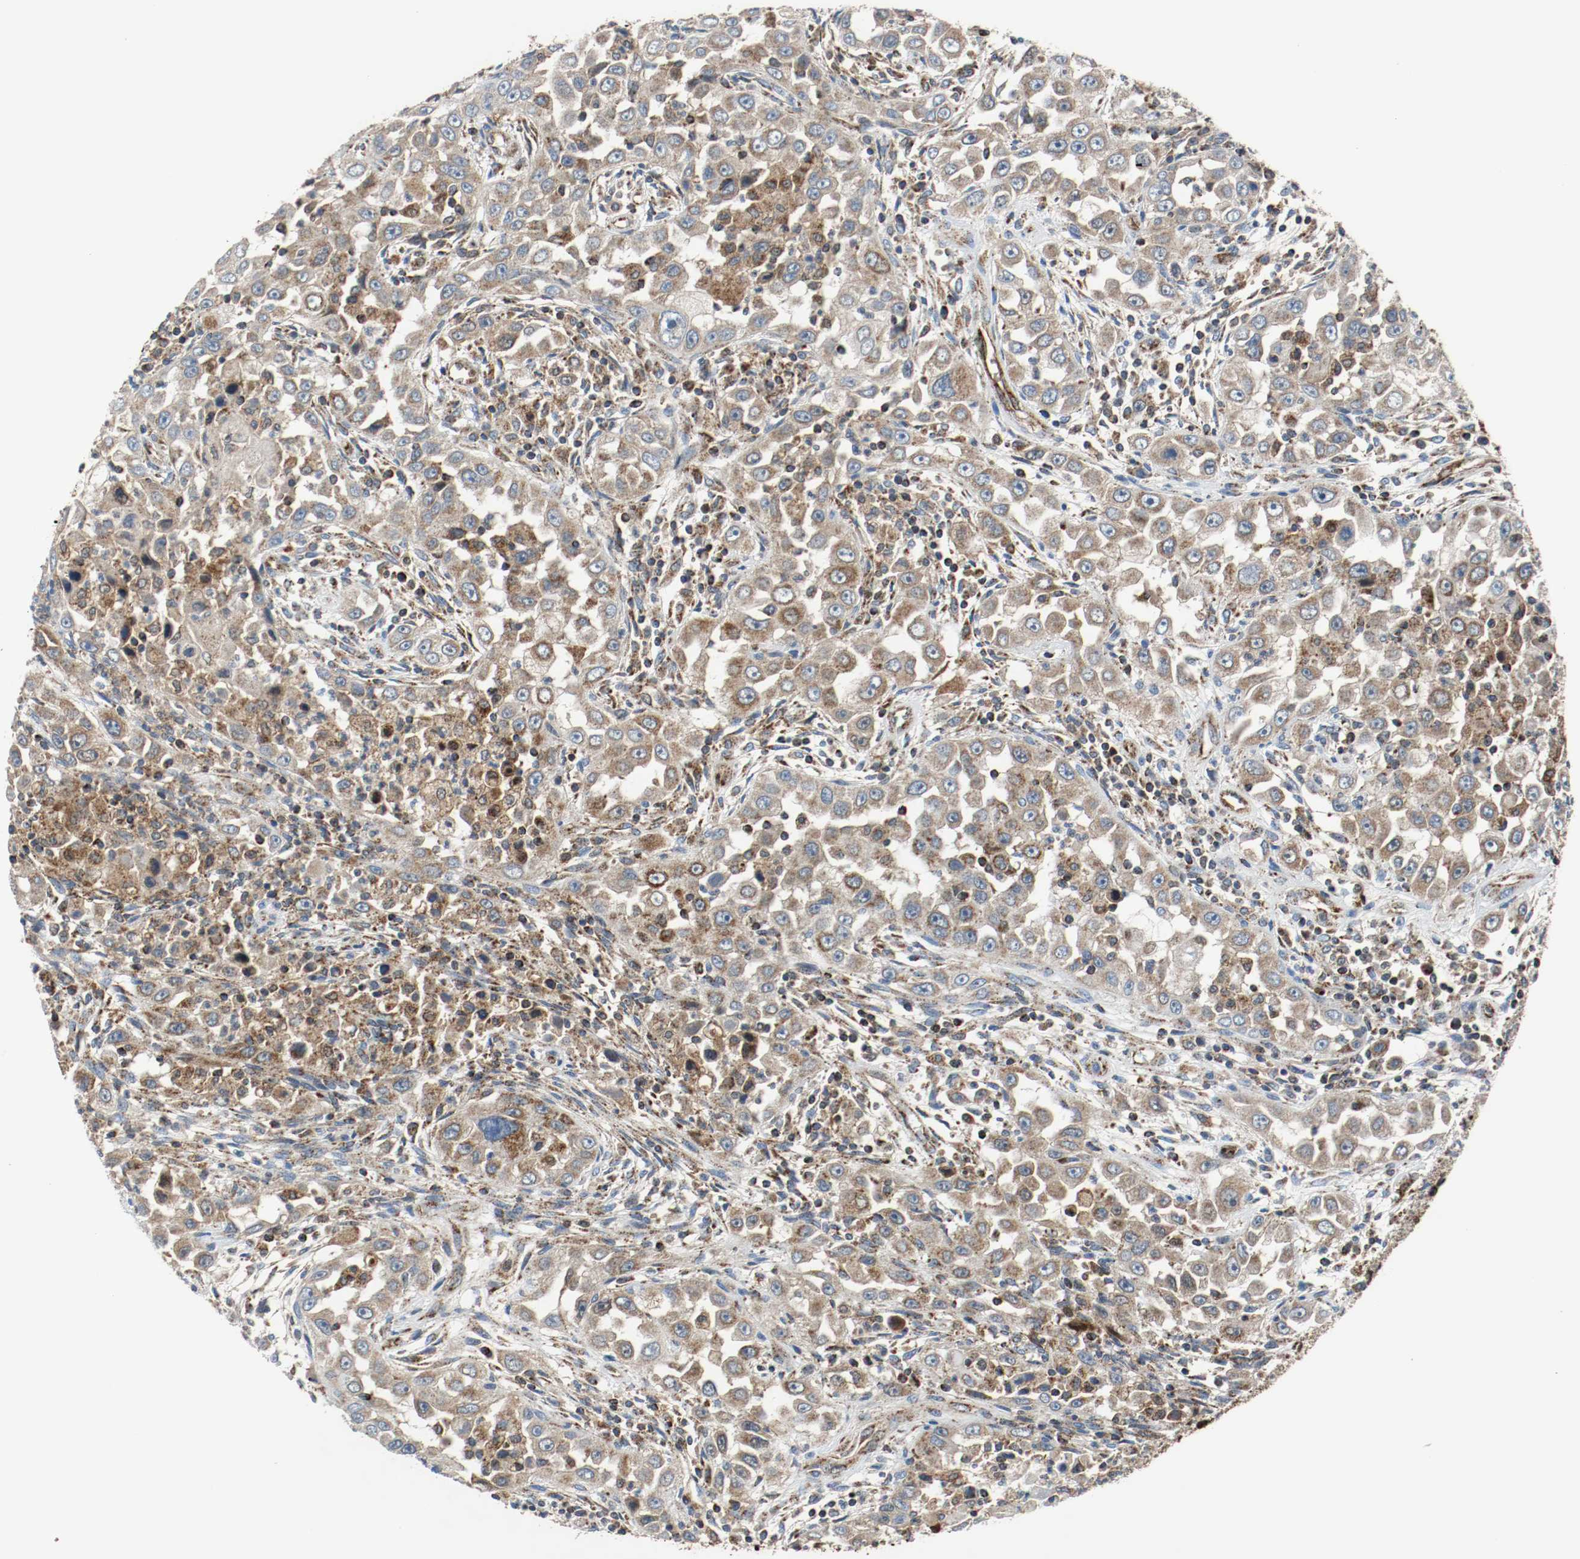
{"staining": {"intensity": "moderate", "quantity": ">75%", "location": "cytoplasmic/membranous"}, "tissue": "head and neck cancer", "cell_type": "Tumor cells", "image_type": "cancer", "snomed": [{"axis": "morphology", "description": "Carcinoma, NOS"}, {"axis": "topography", "description": "Head-Neck"}], "caption": "Head and neck carcinoma was stained to show a protein in brown. There is medium levels of moderate cytoplasmic/membranous staining in about >75% of tumor cells.", "gene": "TXNRD1", "patient": {"sex": "male", "age": 87}}